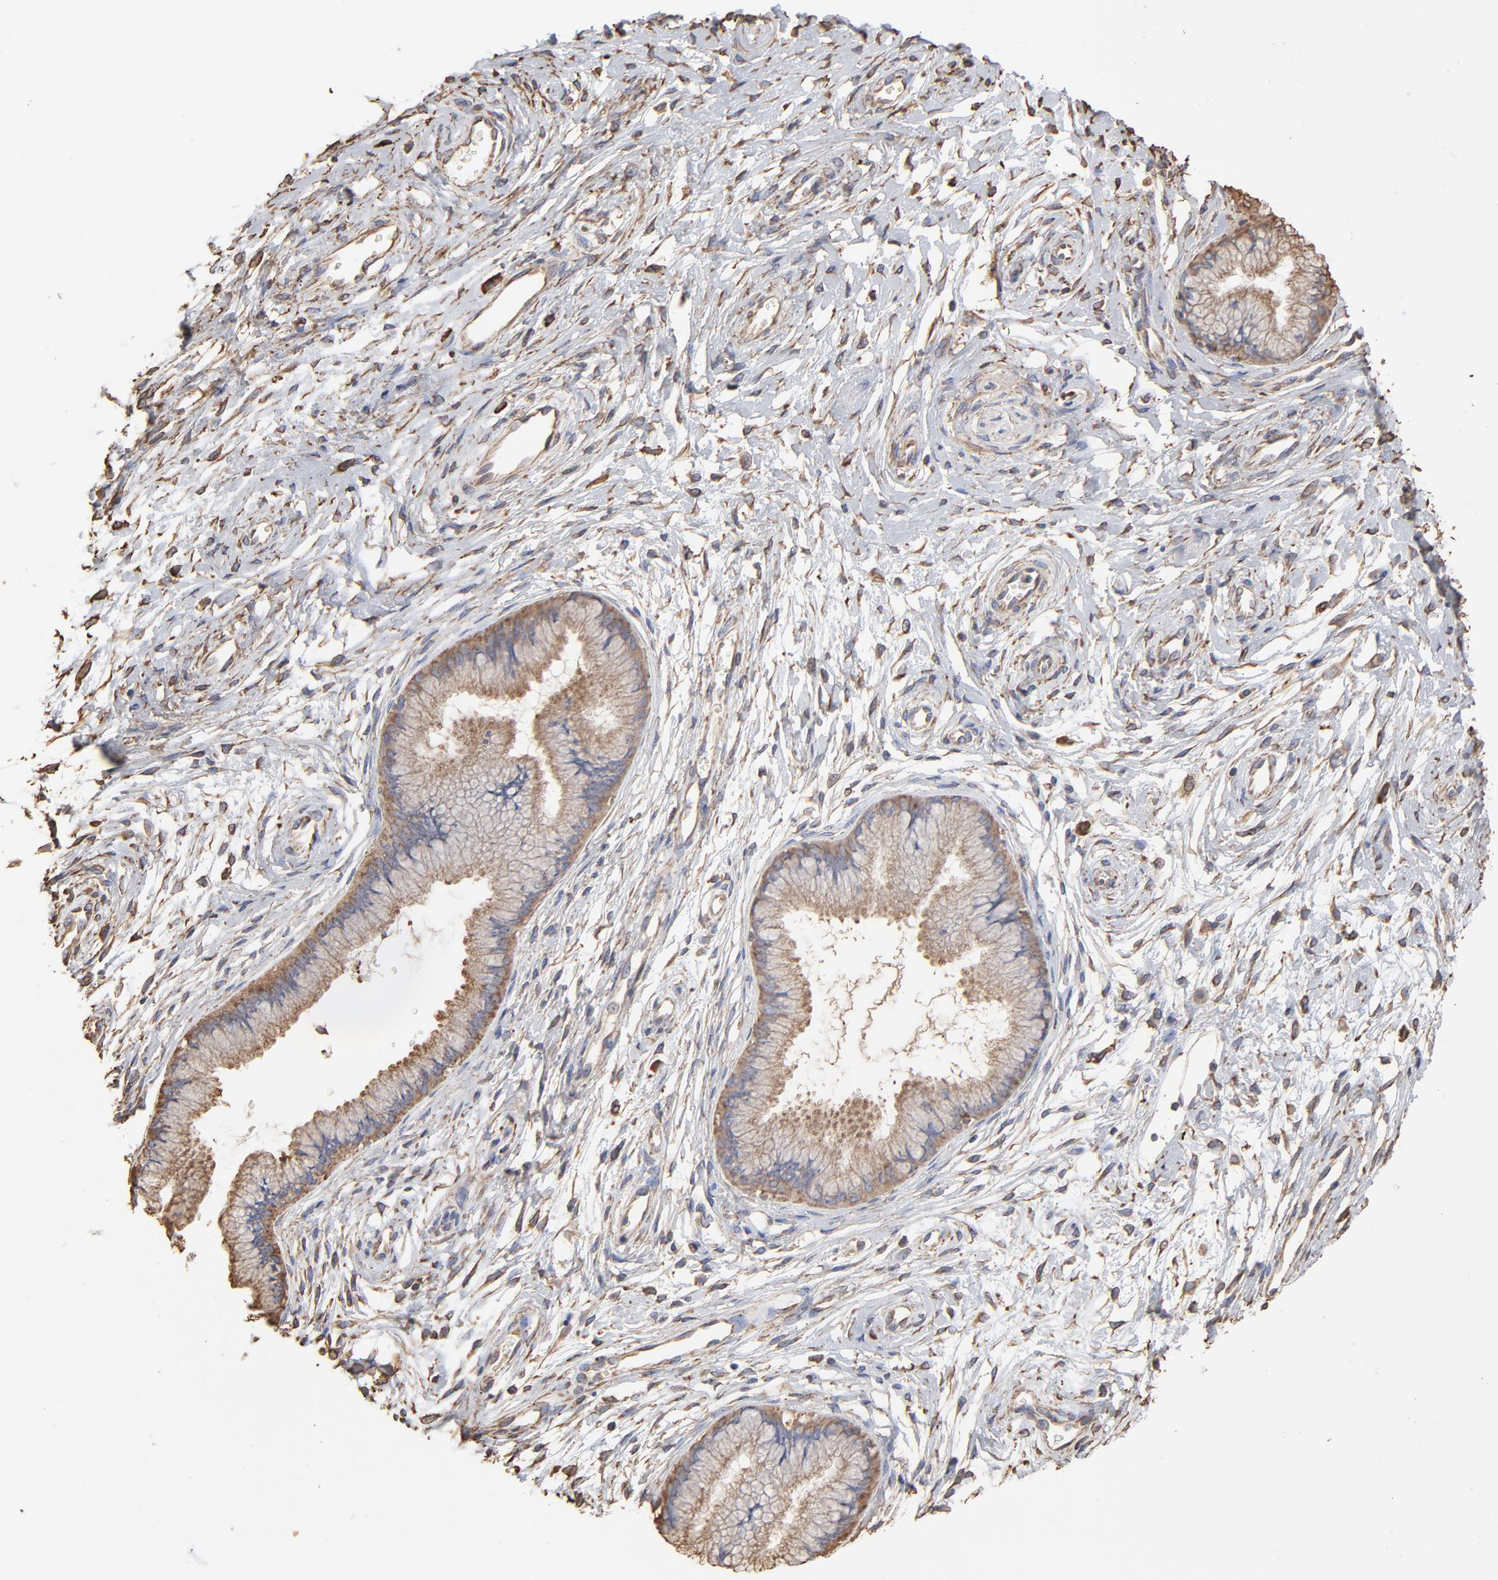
{"staining": {"intensity": "weak", "quantity": ">75%", "location": "cytoplasmic/membranous"}, "tissue": "cervix", "cell_type": "Glandular cells", "image_type": "normal", "snomed": [{"axis": "morphology", "description": "Normal tissue, NOS"}, {"axis": "topography", "description": "Cervix"}], "caption": "Glandular cells display weak cytoplasmic/membranous positivity in about >75% of cells in benign cervix. Immunohistochemistry (ihc) stains the protein of interest in brown and the nuclei are stained blue.", "gene": "PDIA3", "patient": {"sex": "female", "age": 39}}